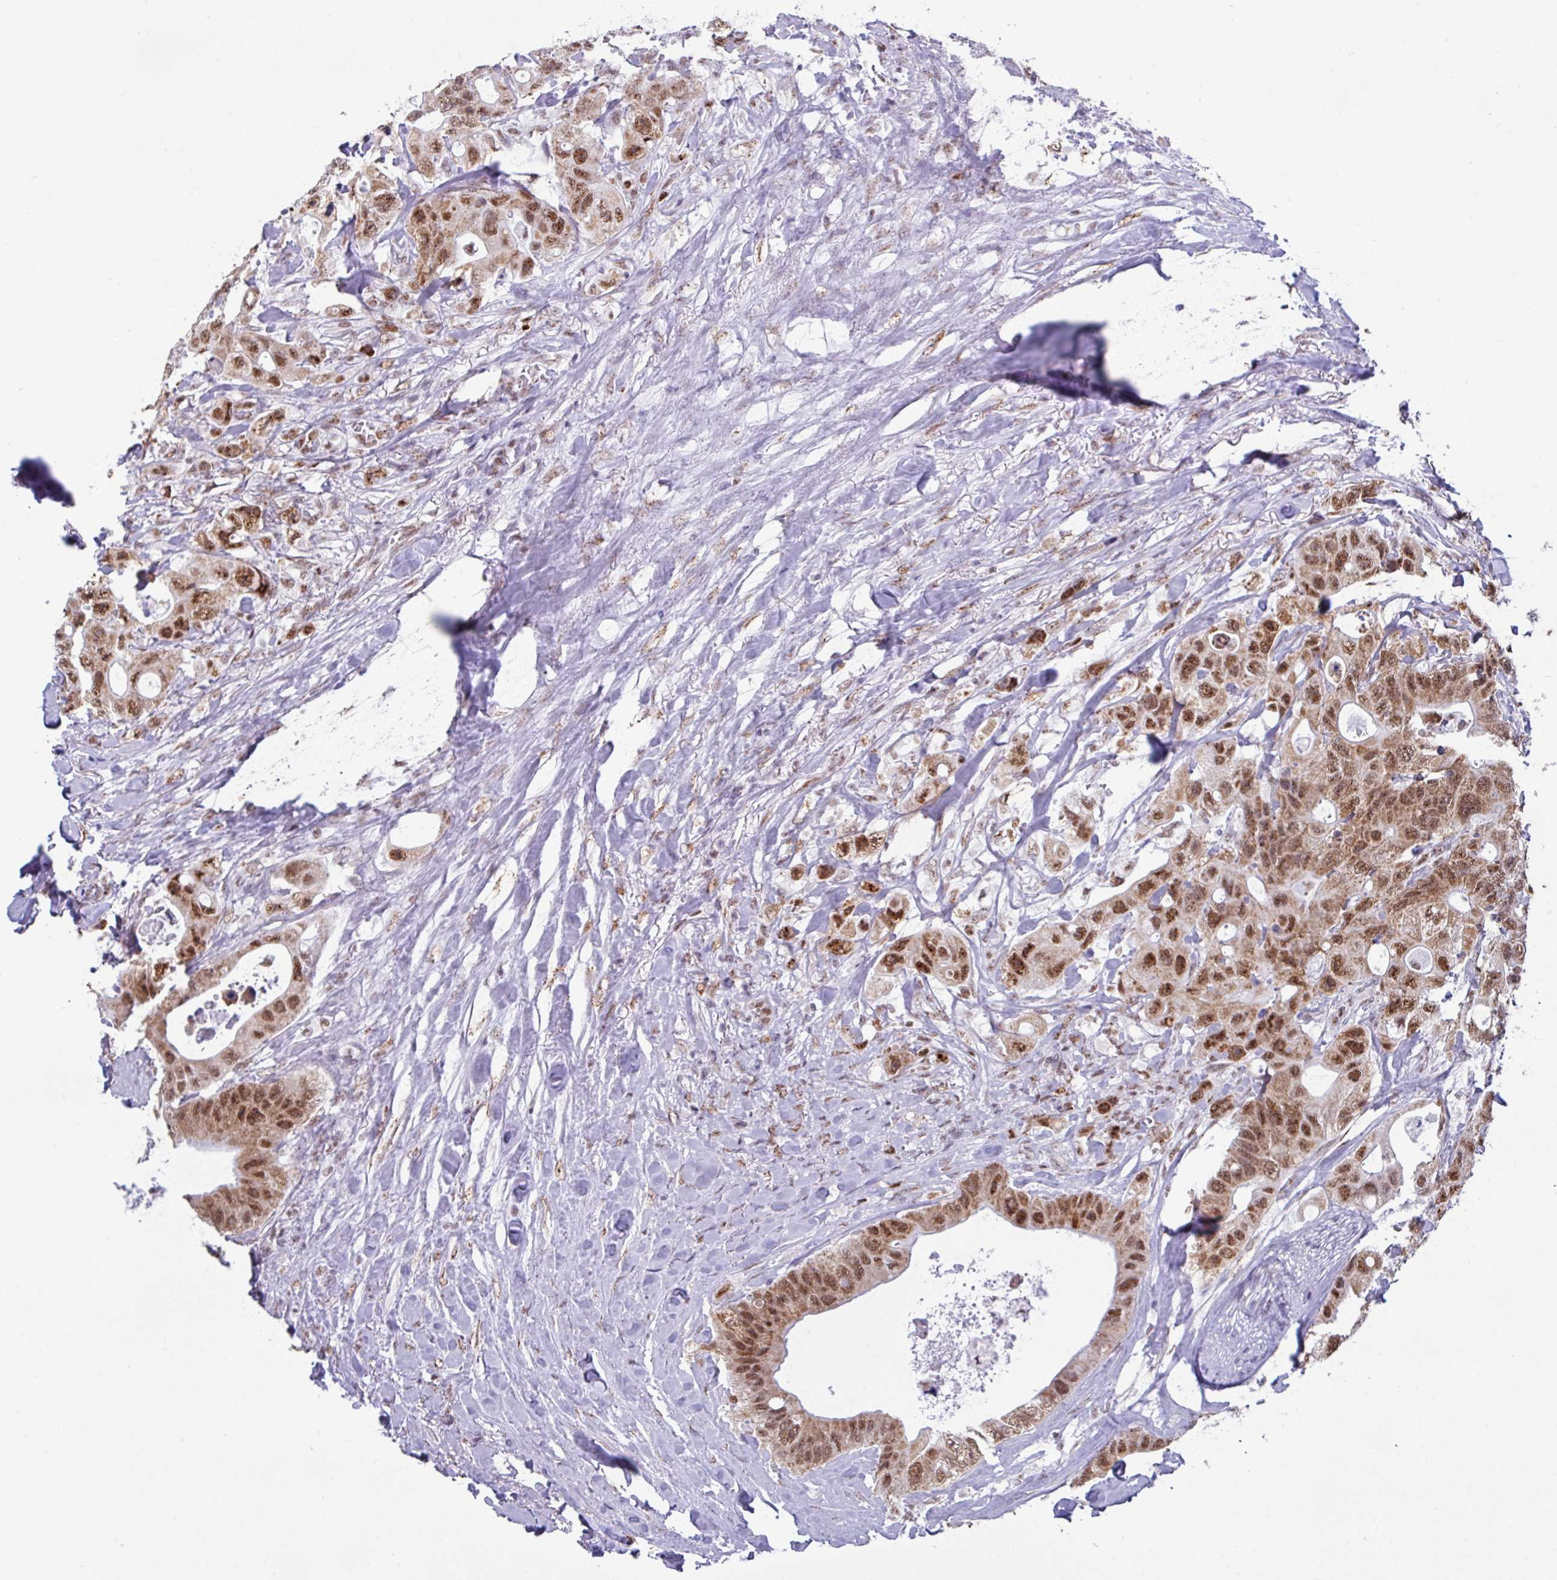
{"staining": {"intensity": "moderate", "quantity": ">75%", "location": "nuclear"}, "tissue": "colorectal cancer", "cell_type": "Tumor cells", "image_type": "cancer", "snomed": [{"axis": "morphology", "description": "Adenocarcinoma, NOS"}, {"axis": "topography", "description": "Colon"}], "caption": "Approximately >75% of tumor cells in human colorectal adenocarcinoma show moderate nuclear protein staining as visualized by brown immunohistochemical staining.", "gene": "PUF60", "patient": {"sex": "female", "age": 46}}